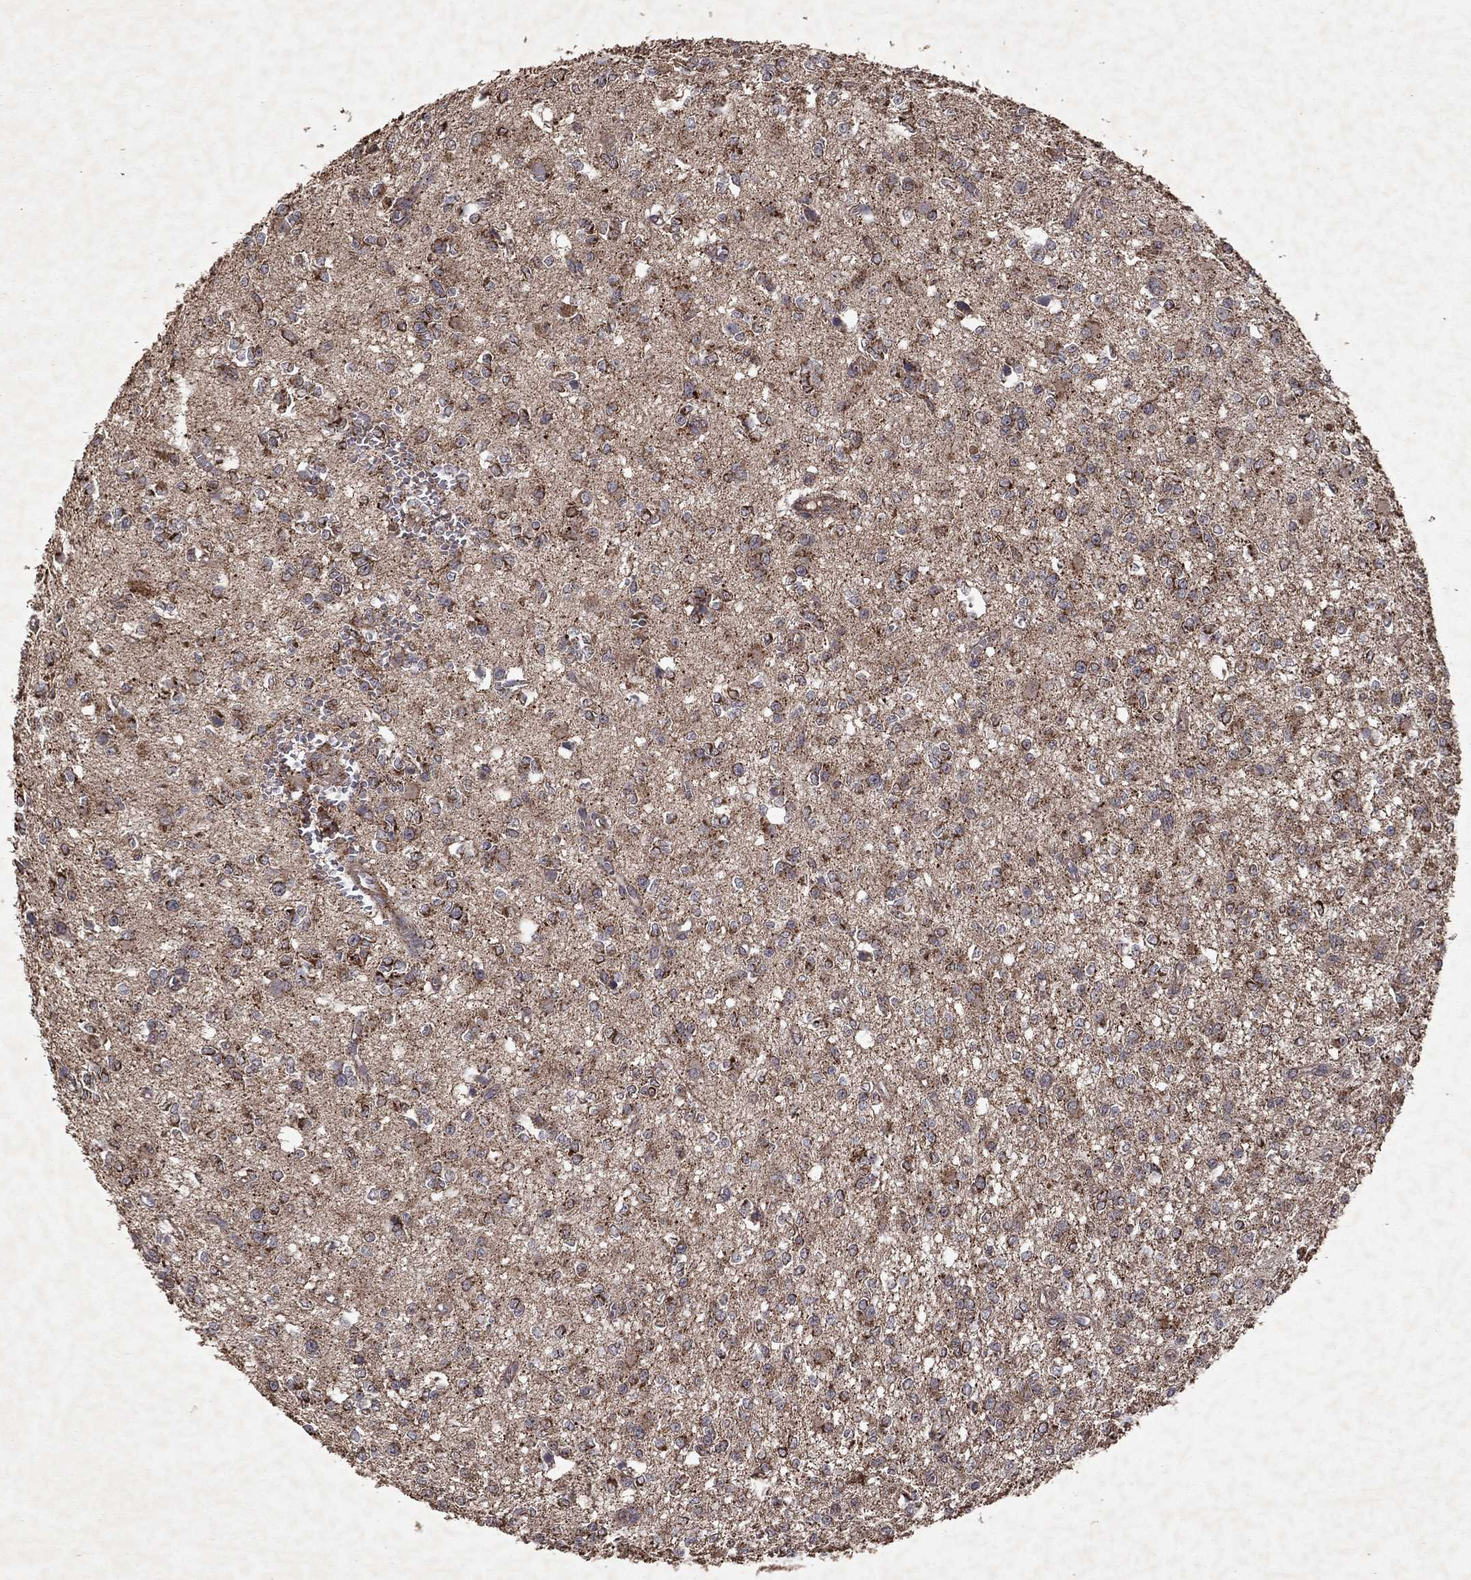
{"staining": {"intensity": "strong", "quantity": "25%-75%", "location": "cytoplasmic/membranous"}, "tissue": "glioma", "cell_type": "Tumor cells", "image_type": "cancer", "snomed": [{"axis": "morphology", "description": "Glioma, malignant, Low grade"}, {"axis": "topography", "description": "Brain"}], "caption": "Immunohistochemical staining of human glioma exhibits strong cytoplasmic/membranous protein positivity in approximately 25%-75% of tumor cells.", "gene": "PYROXD2", "patient": {"sex": "female", "age": 45}}